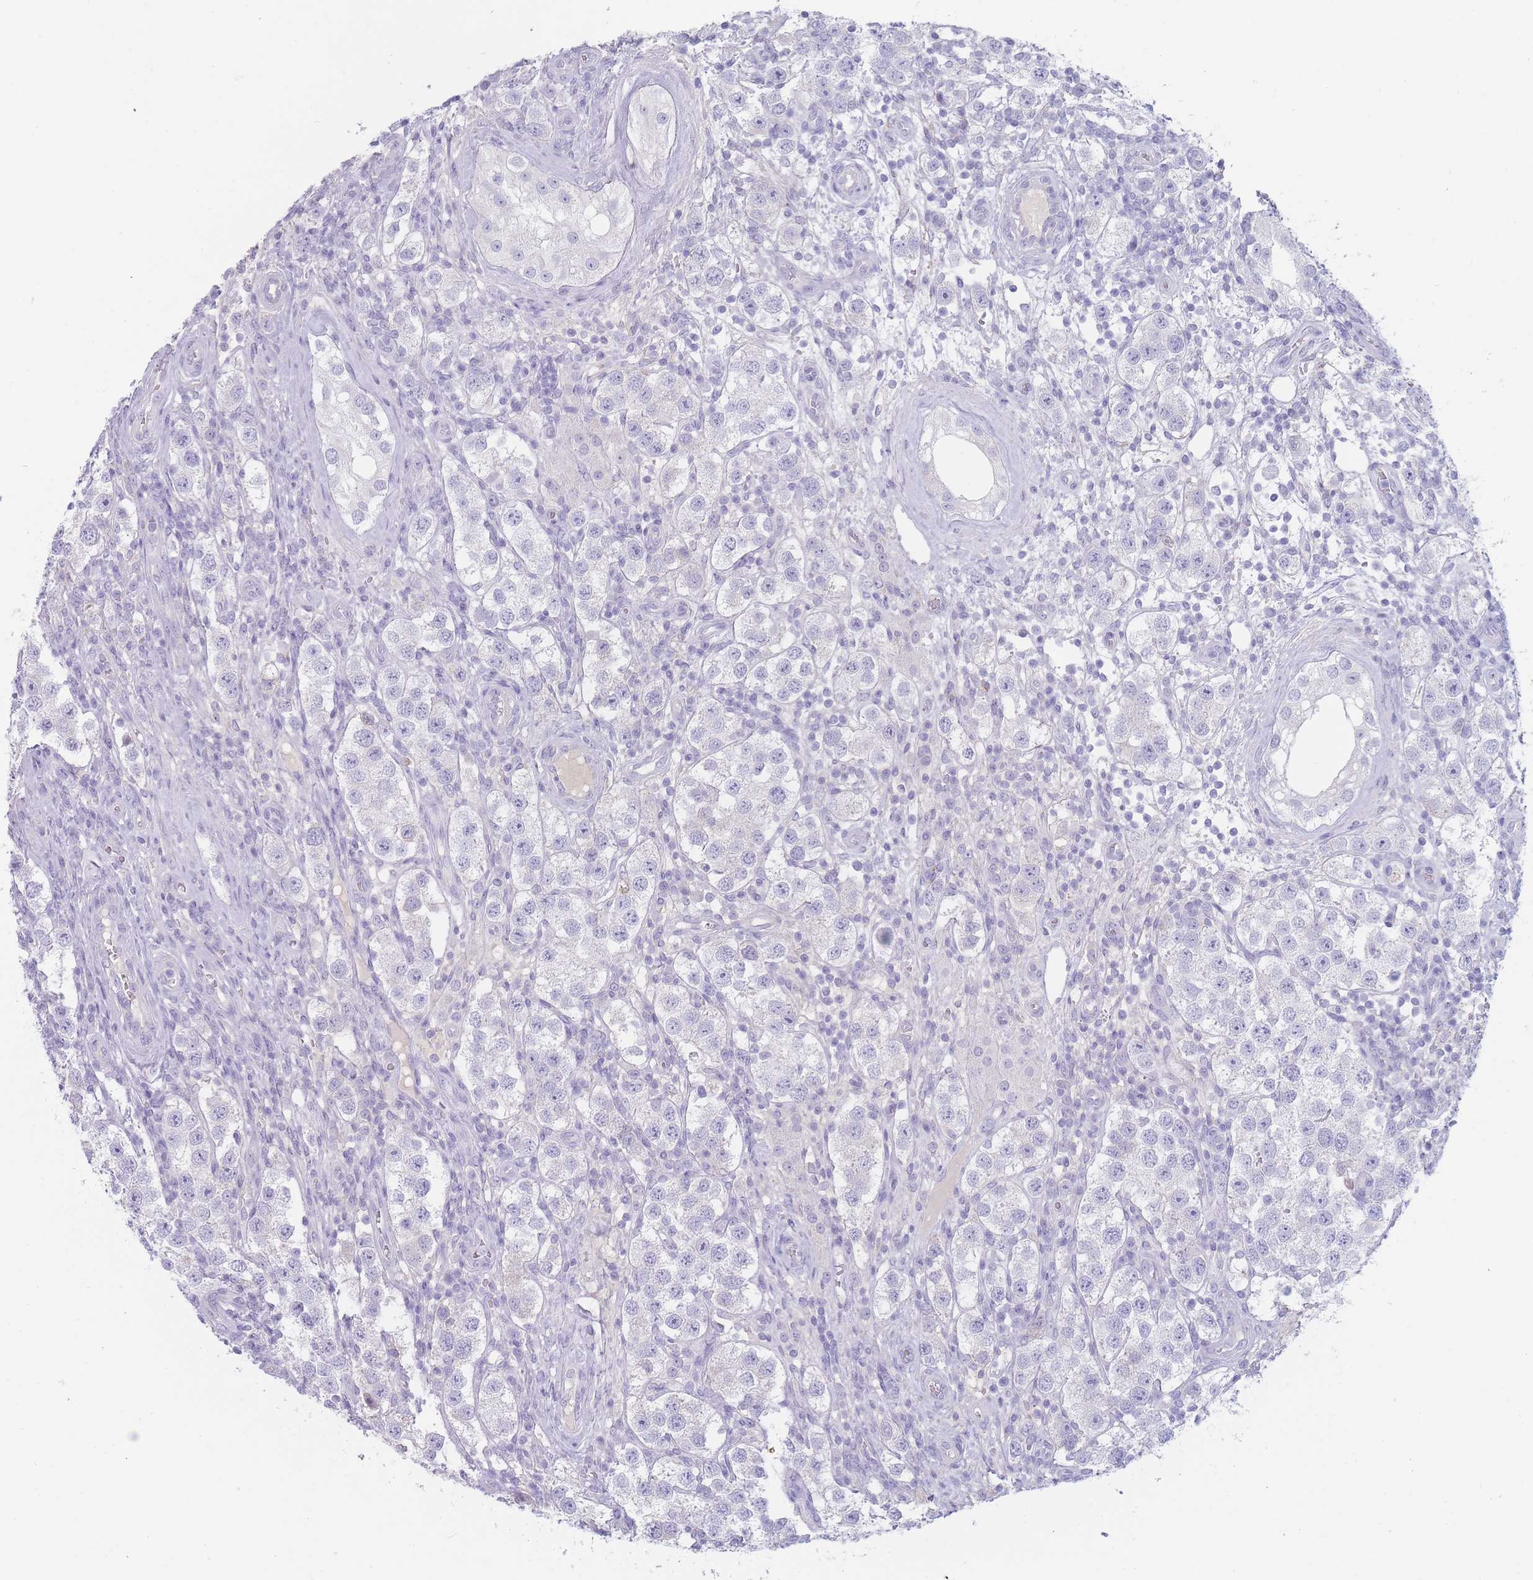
{"staining": {"intensity": "negative", "quantity": "none", "location": "none"}, "tissue": "testis cancer", "cell_type": "Tumor cells", "image_type": "cancer", "snomed": [{"axis": "morphology", "description": "Seminoma, NOS"}, {"axis": "topography", "description": "Testis"}], "caption": "Immunohistochemistry (IHC) image of neoplastic tissue: human testis cancer (seminoma) stained with DAB reveals no significant protein positivity in tumor cells.", "gene": "GPR12", "patient": {"sex": "male", "age": 37}}